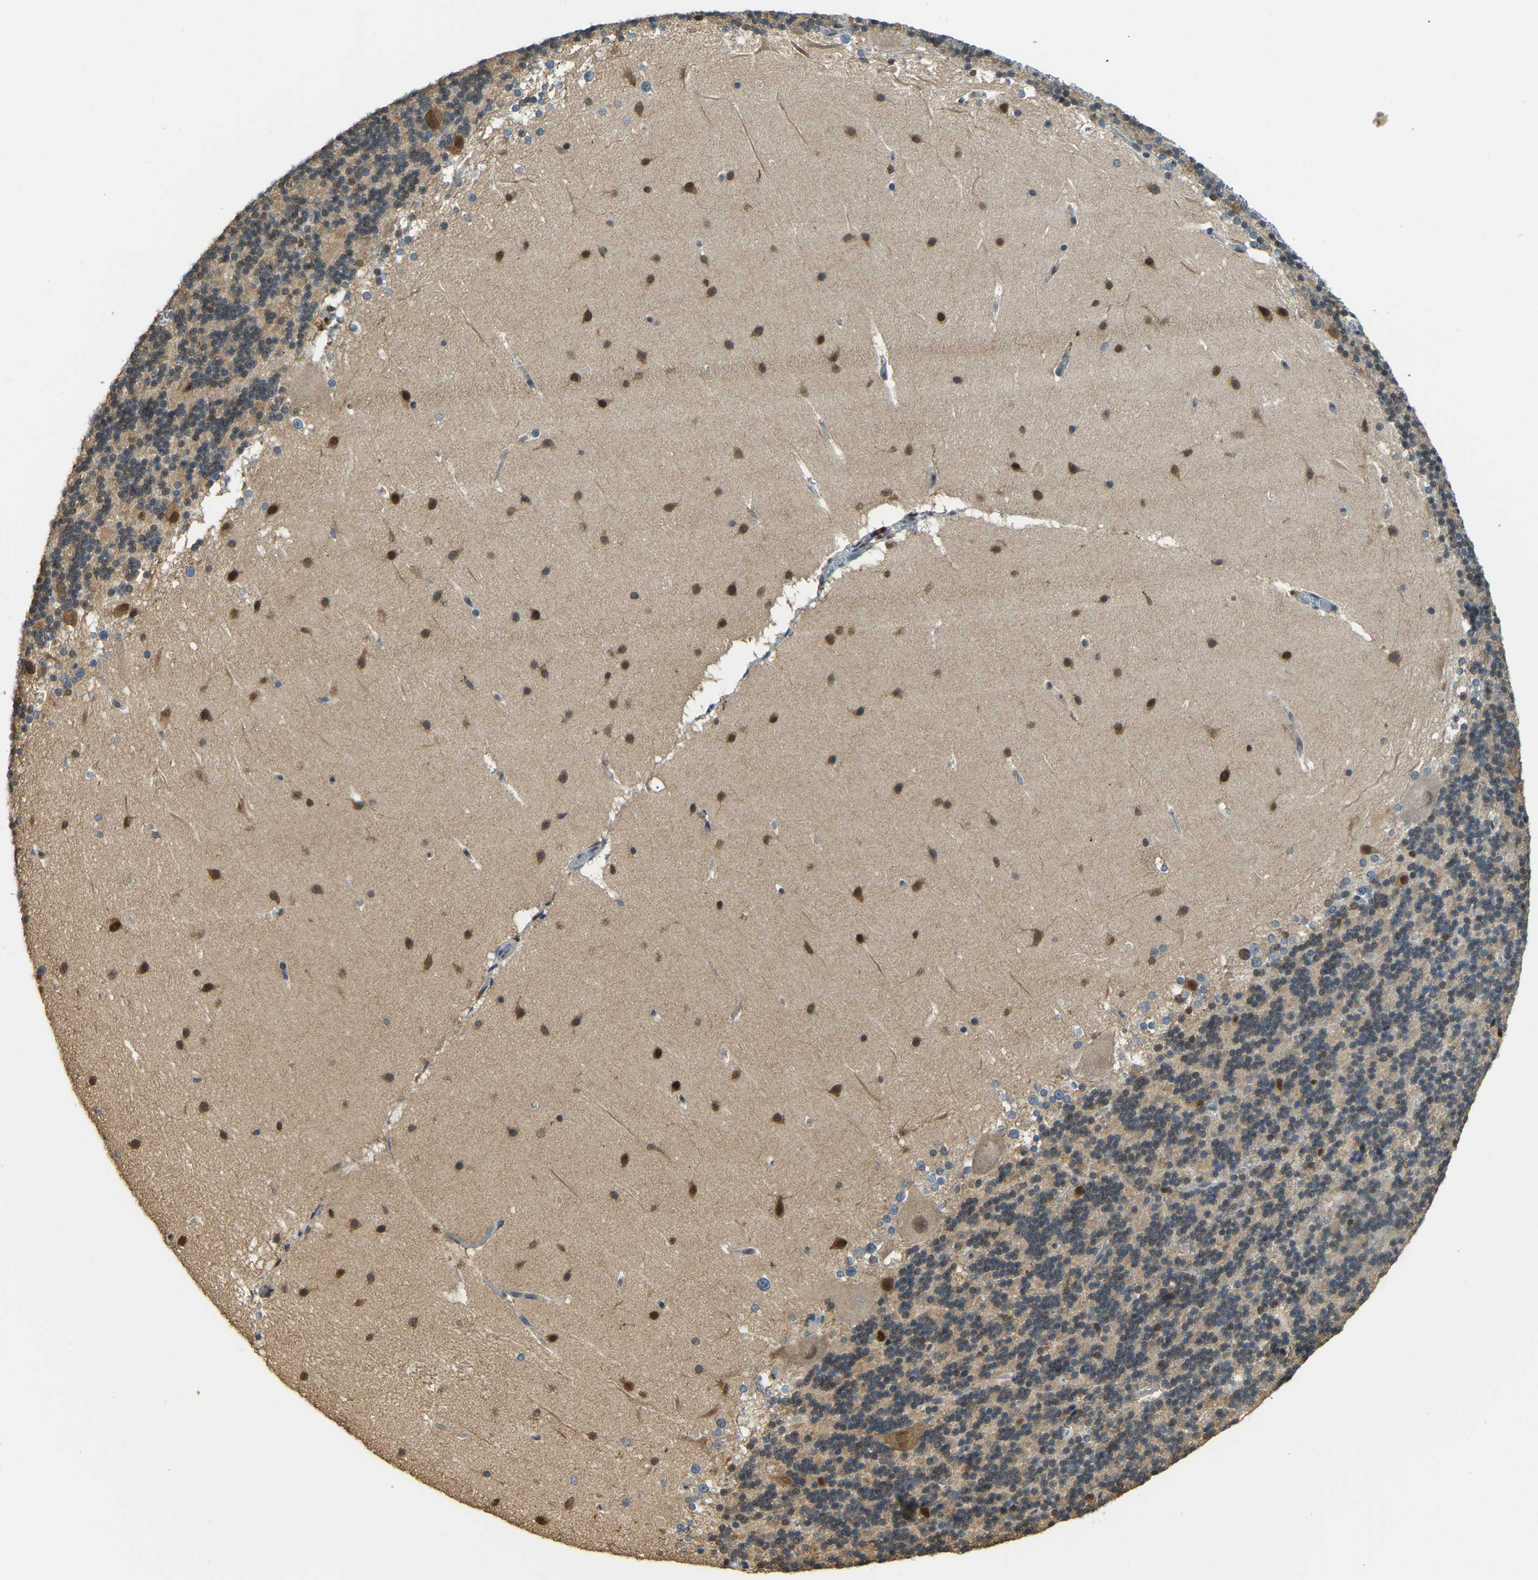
{"staining": {"intensity": "weak", "quantity": "25%-75%", "location": "cytoplasmic/membranous"}, "tissue": "cerebellum", "cell_type": "Cells in granular layer", "image_type": "normal", "snomed": [{"axis": "morphology", "description": "Normal tissue, NOS"}, {"axis": "topography", "description": "Cerebellum"}], "caption": "The photomicrograph exhibits immunohistochemical staining of benign cerebellum. There is weak cytoplasmic/membranous positivity is present in approximately 25%-75% of cells in granular layer. The protein is stained brown, and the nuclei are stained in blue (DAB (3,3'-diaminobenzidine) IHC with brightfield microscopy, high magnification).", "gene": "NANS", "patient": {"sex": "female", "age": 19}}